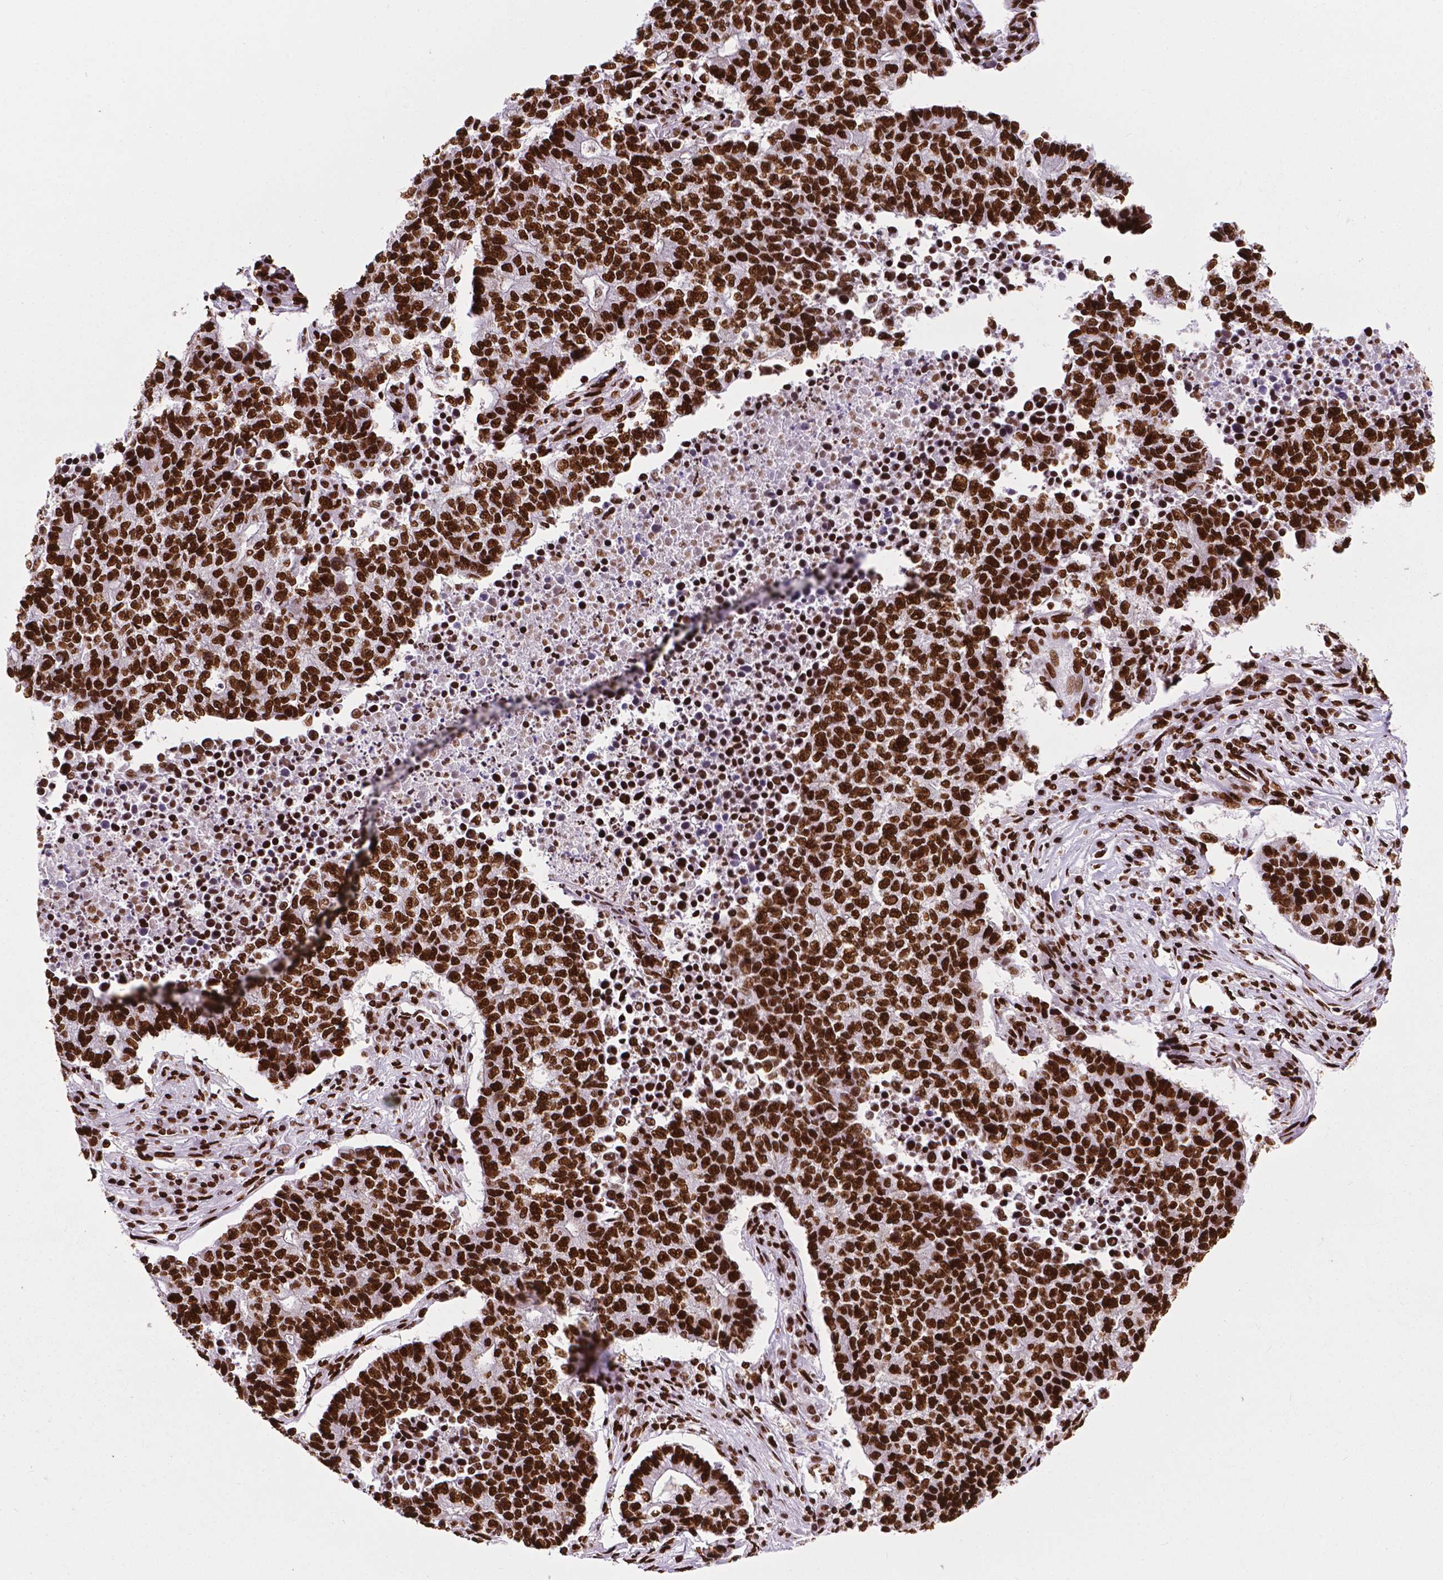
{"staining": {"intensity": "strong", "quantity": ">75%", "location": "nuclear"}, "tissue": "lung cancer", "cell_type": "Tumor cells", "image_type": "cancer", "snomed": [{"axis": "morphology", "description": "Adenocarcinoma, NOS"}, {"axis": "topography", "description": "Lung"}], "caption": "The histopathology image displays staining of lung cancer (adenocarcinoma), revealing strong nuclear protein expression (brown color) within tumor cells.", "gene": "SMIM5", "patient": {"sex": "male", "age": 57}}